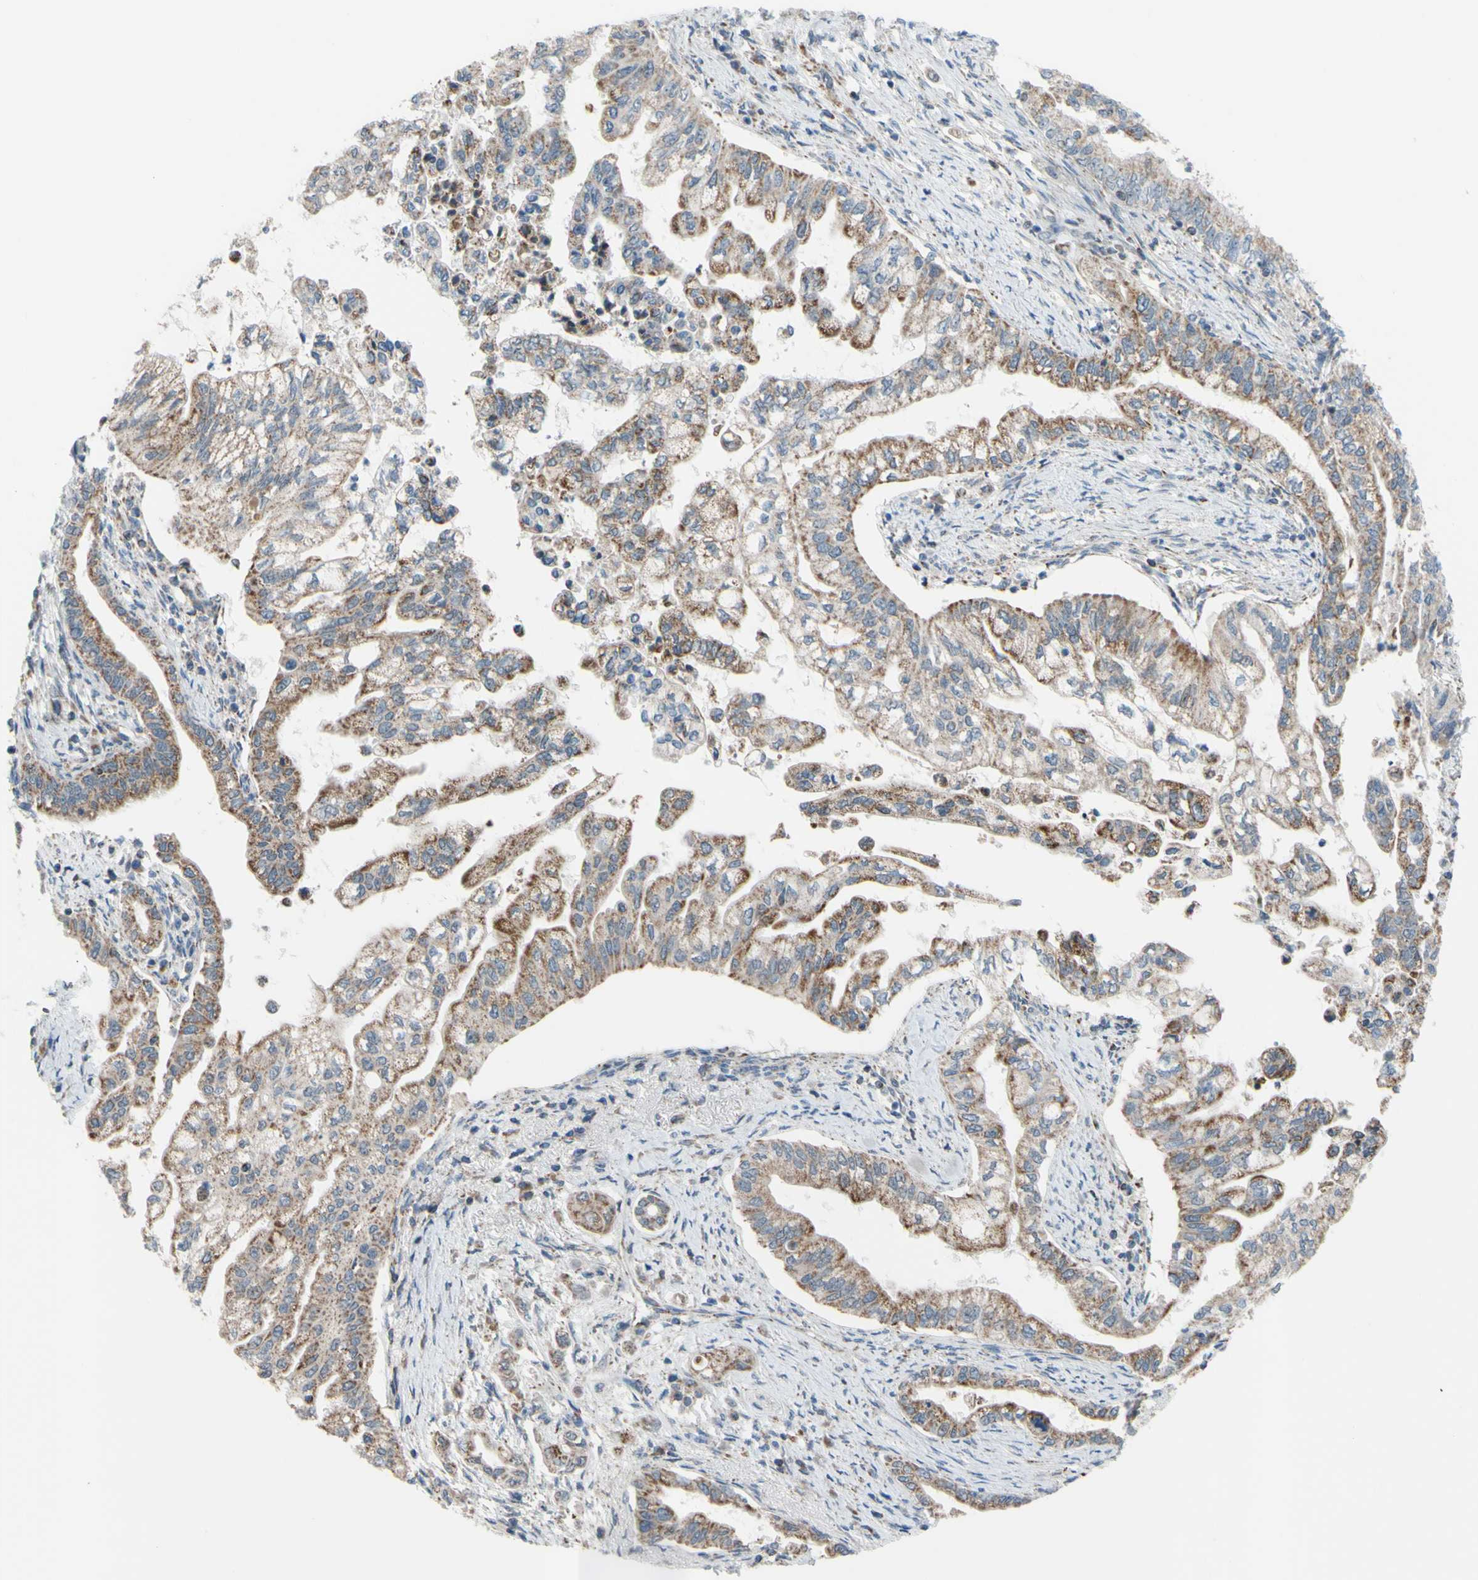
{"staining": {"intensity": "weak", "quantity": ">75%", "location": "cytoplasmic/membranous"}, "tissue": "pancreatic cancer", "cell_type": "Tumor cells", "image_type": "cancer", "snomed": [{"axis": "morphology", "description": "Normal tissue, NOS"}, {"axis": "topography", "description": "Pancreas"}], "caption": "Immunohistochemical staining of human pancreatic cancer displays weak cytoplasmic/membranous protein positivity in approximately >75% of tumor cells.", "gene": "GLT8D1", "patient": {"sex": "male", "age": 42}}